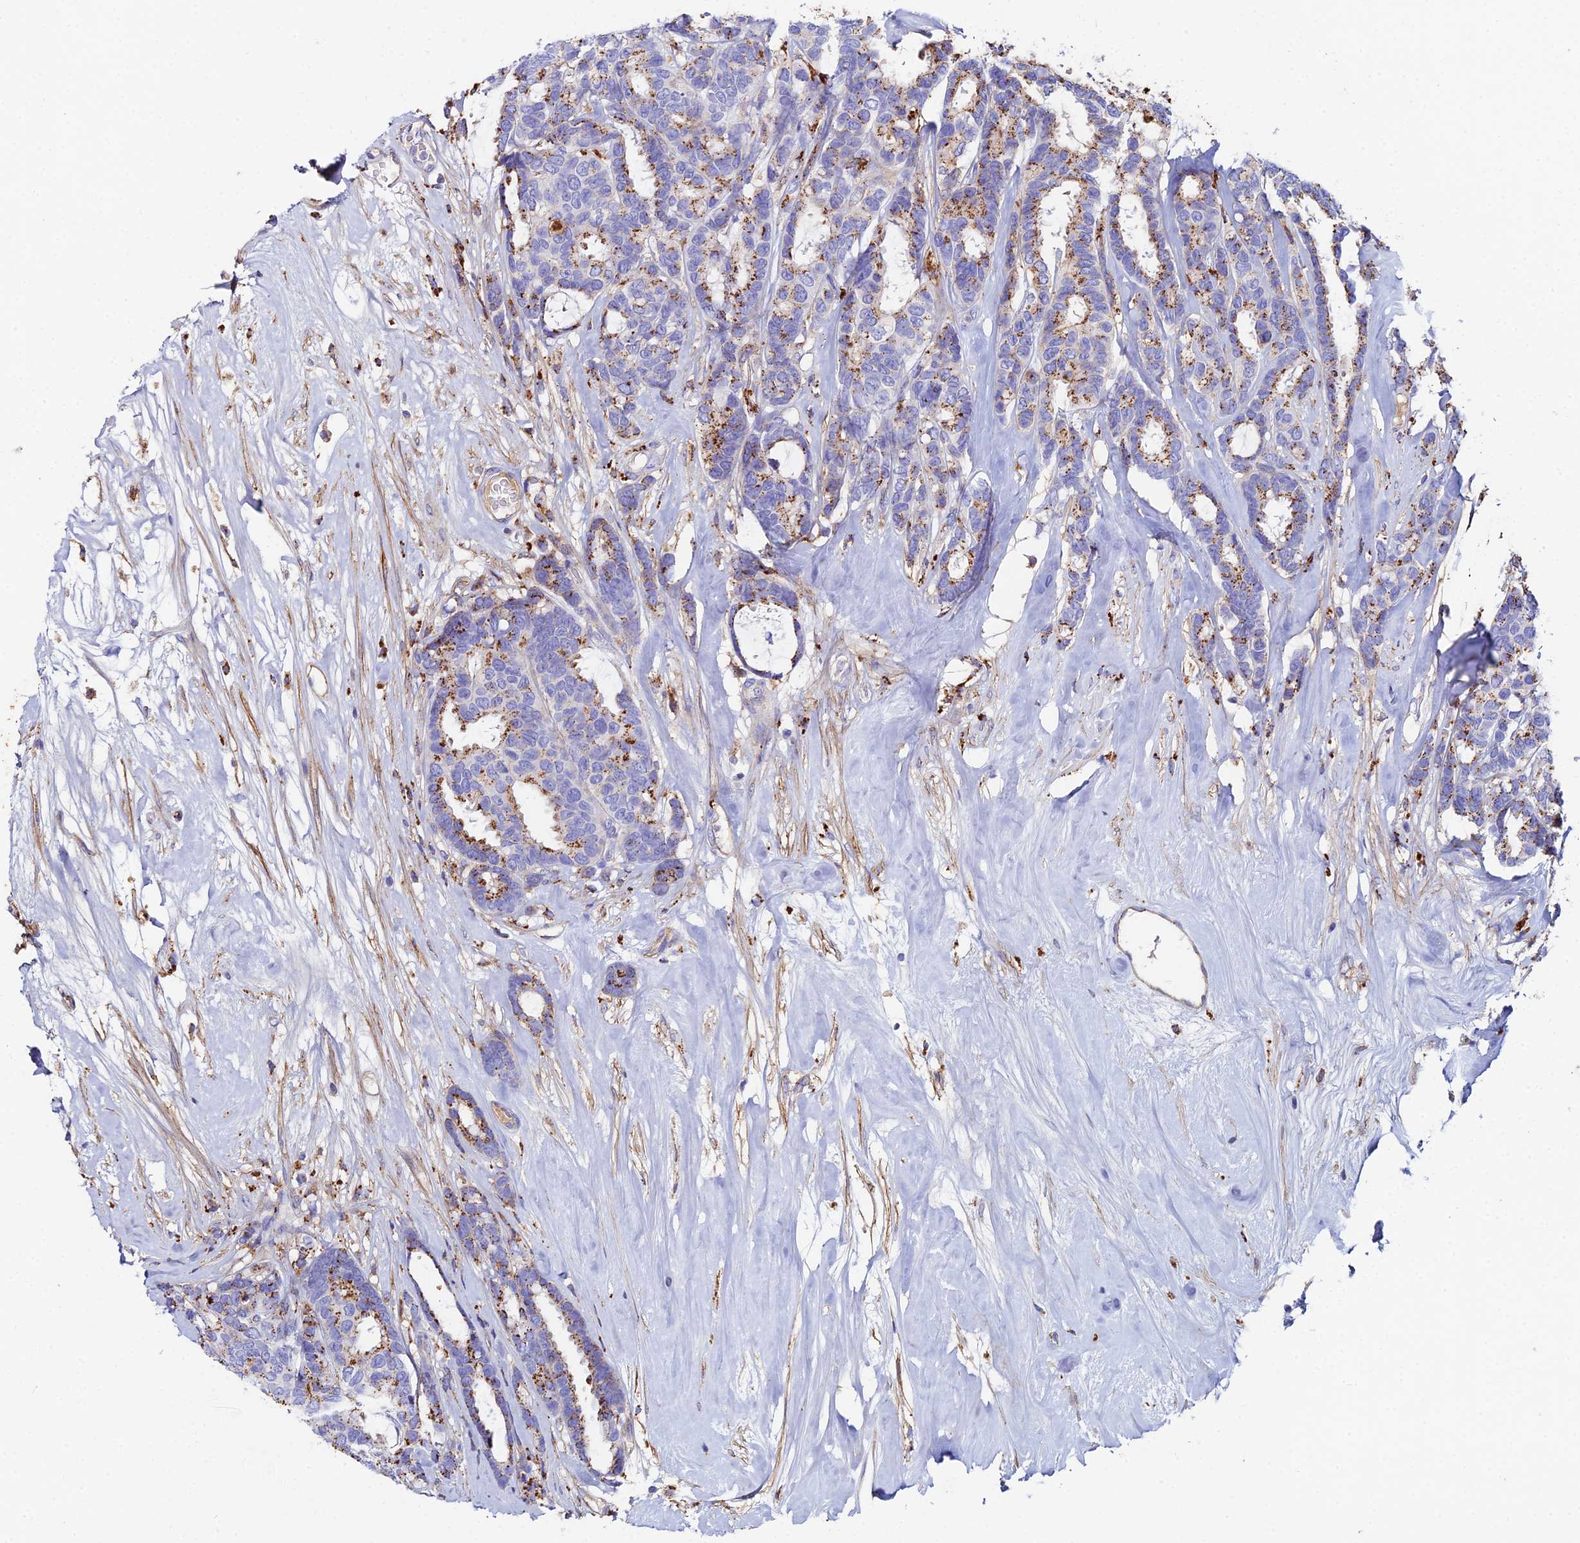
{"staining": {"intensity": "strong", "quantity": "25%-75%", "location": "cytoplasmic/membranous"}, "tissue": "breast cancer", "cell_type": "Tumor cells", "image_type": "cancer", "snomed": [{"axis": "morphology", "description": "Duct carcinoma"}, {"axis": "topography", "description": "Breast"}], "caption": "Immunohistochemistry histopathology image of human intraductal carcinoma (breast) stained for a protein (brown), which displays high levels of strong cytoplasmic/membranous positivity in about 25%-75% of tumor cells.", "gene": "C6", "patient": {"sex": "female", "age": 87}}